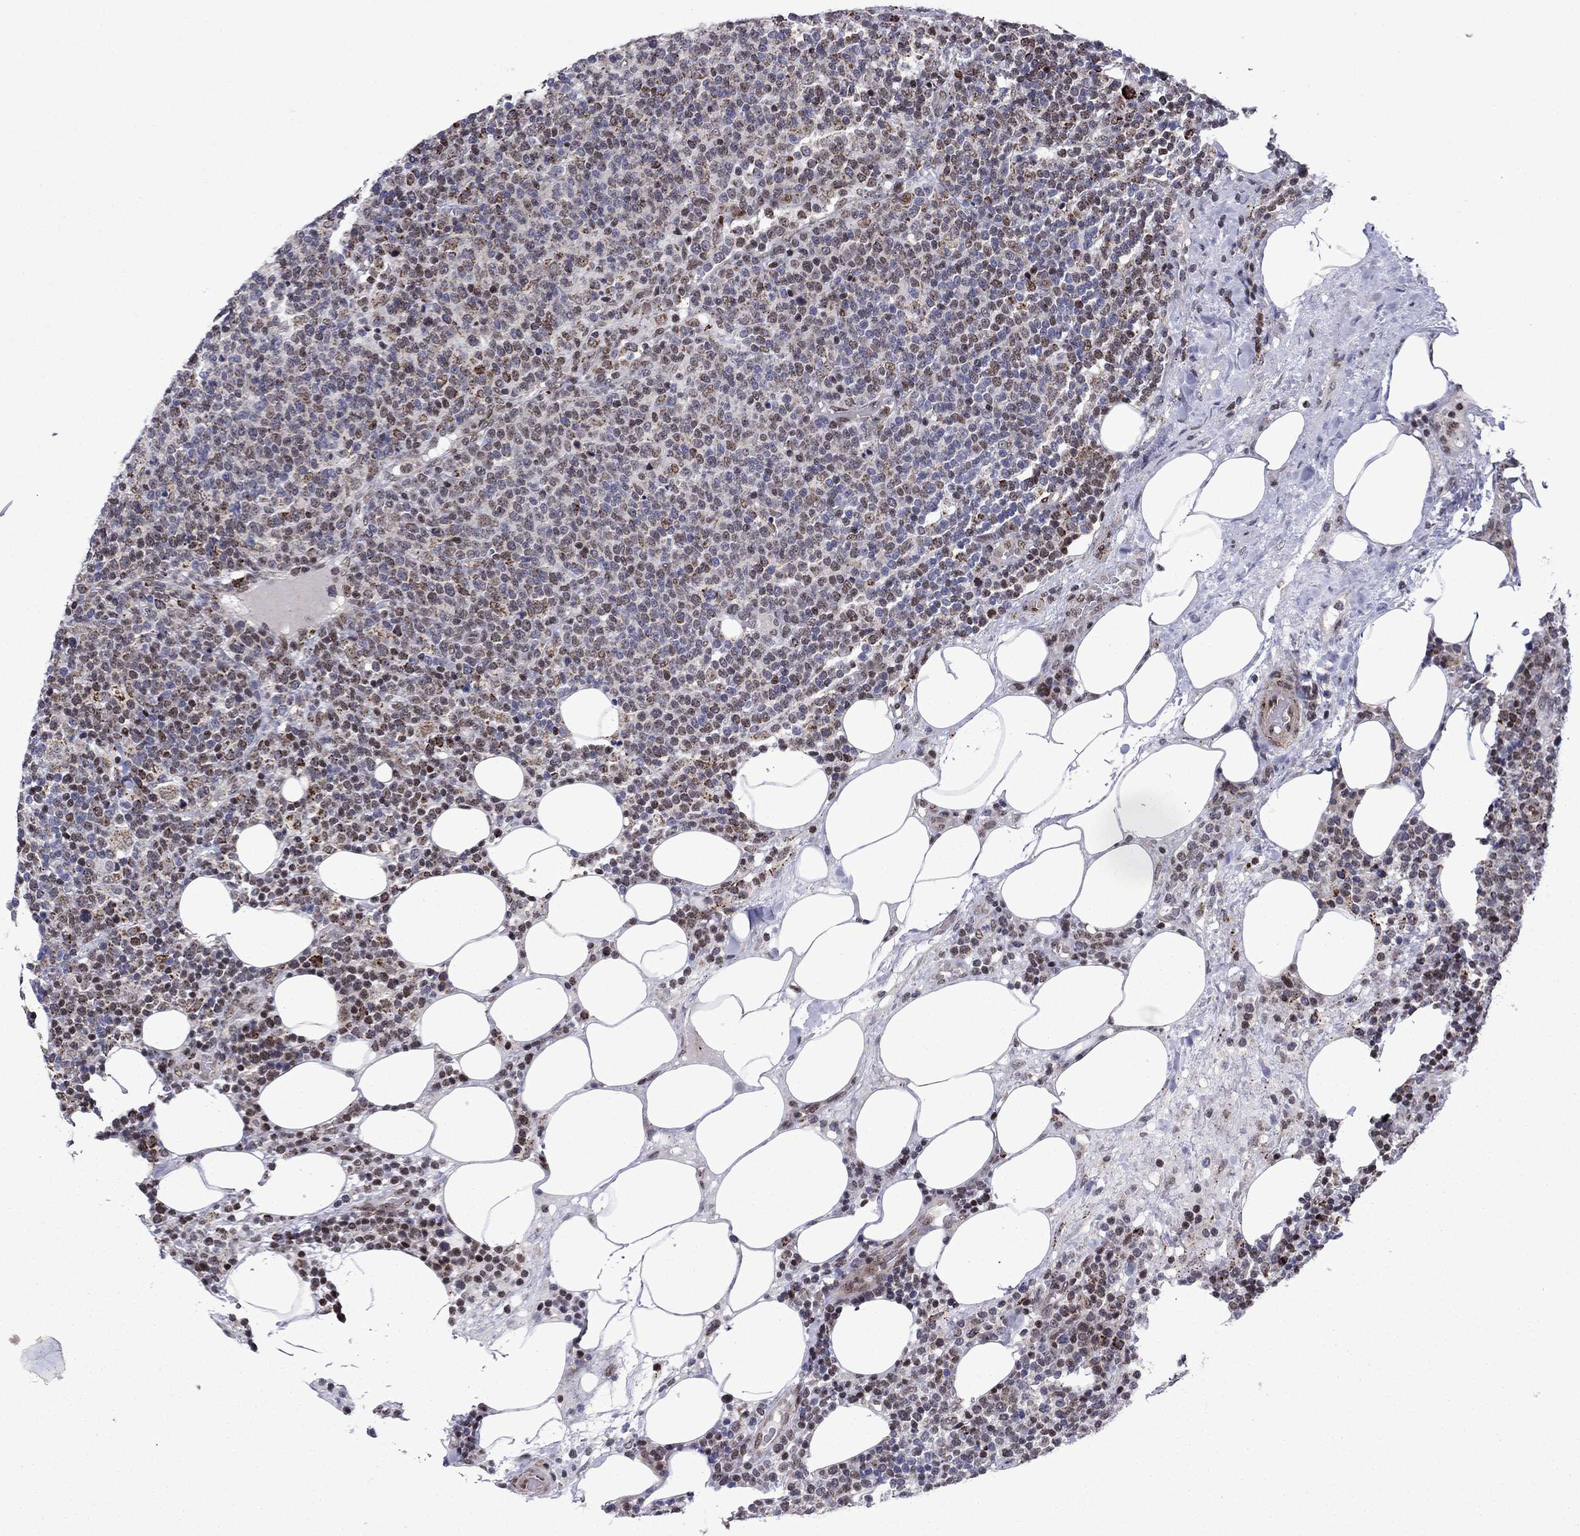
{"staining": {"intensity": "weak", "quantity": "25%-75%", "location": "nuclear"}, "tissue": "lymphoma", "cell_type": "Tumor cells", "image_type": "cancer", "snomed": [{"axis": "morphology", "description": "Malignant lymphoma, non-Hodgkin's type, High grade"}, {"axis": "topography", "description": "Lymph node"}], "caption": "An image of malignant lymphoma, non-Hodgkin's type (high-grade) stained for a protein demonstrates weak nuclear brown staining in tumor cells.", "gene": "SURF2", "patient": {"sex": "male", "age": 61}}